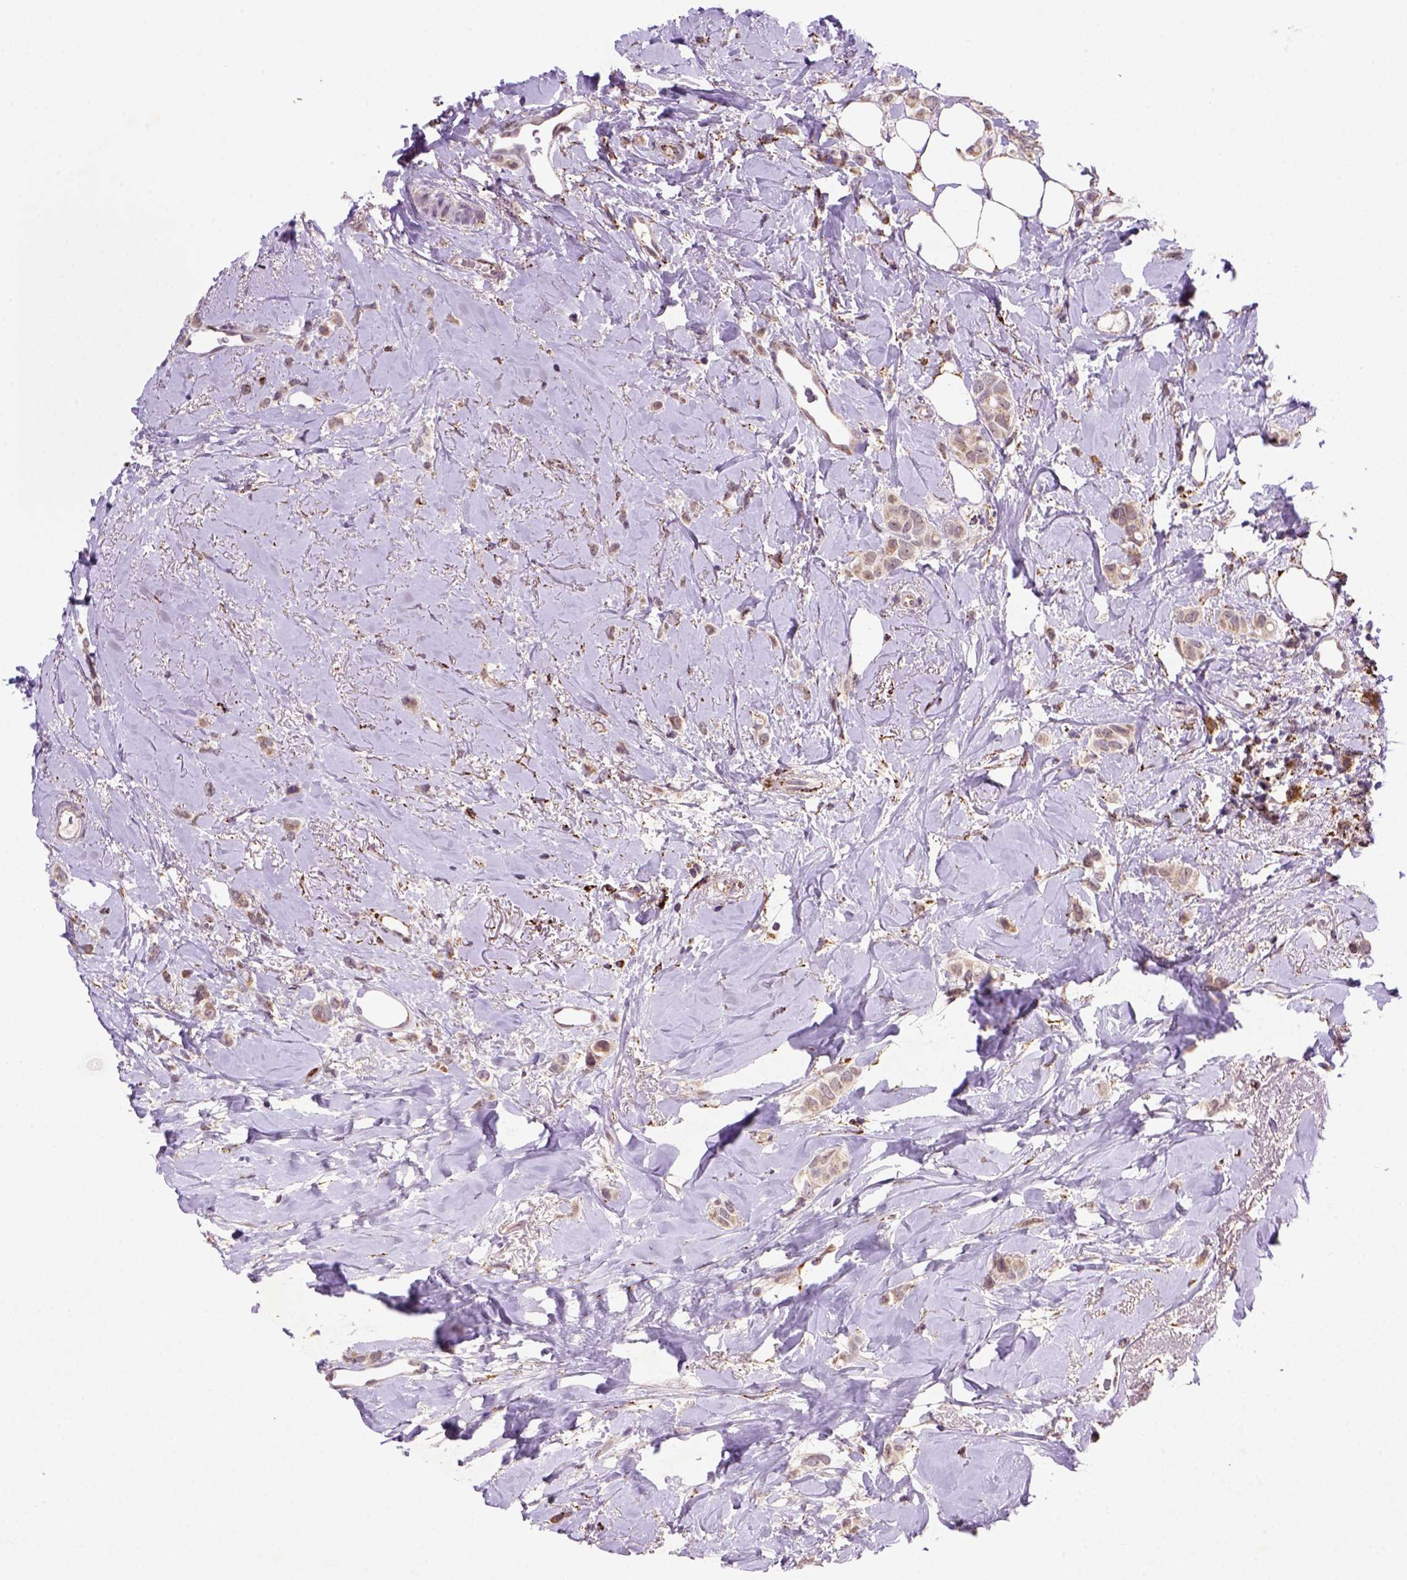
{"staining": {"intensity": "moderate", "quantity": "<25%", "location": "cytoplasmic/membranous,nuclear"}, "tissue": "breast cancer", "cell_type": "Tumor cells", "image_type": "cancer", "snomed": [{"axis": "morphology", "description": "Lobular carcinoma"}, {"axis": "topography", "description": "Breast"}], "caption": "Breast cancer (lobular carcinoma) stained with immunohistochemistry reveals moderate cytoplasmic/membranous and nuclear positivity in about <25% of tumor cells.", "gene": "FZD7", "patient": {"sex": "female", "age": 66}}